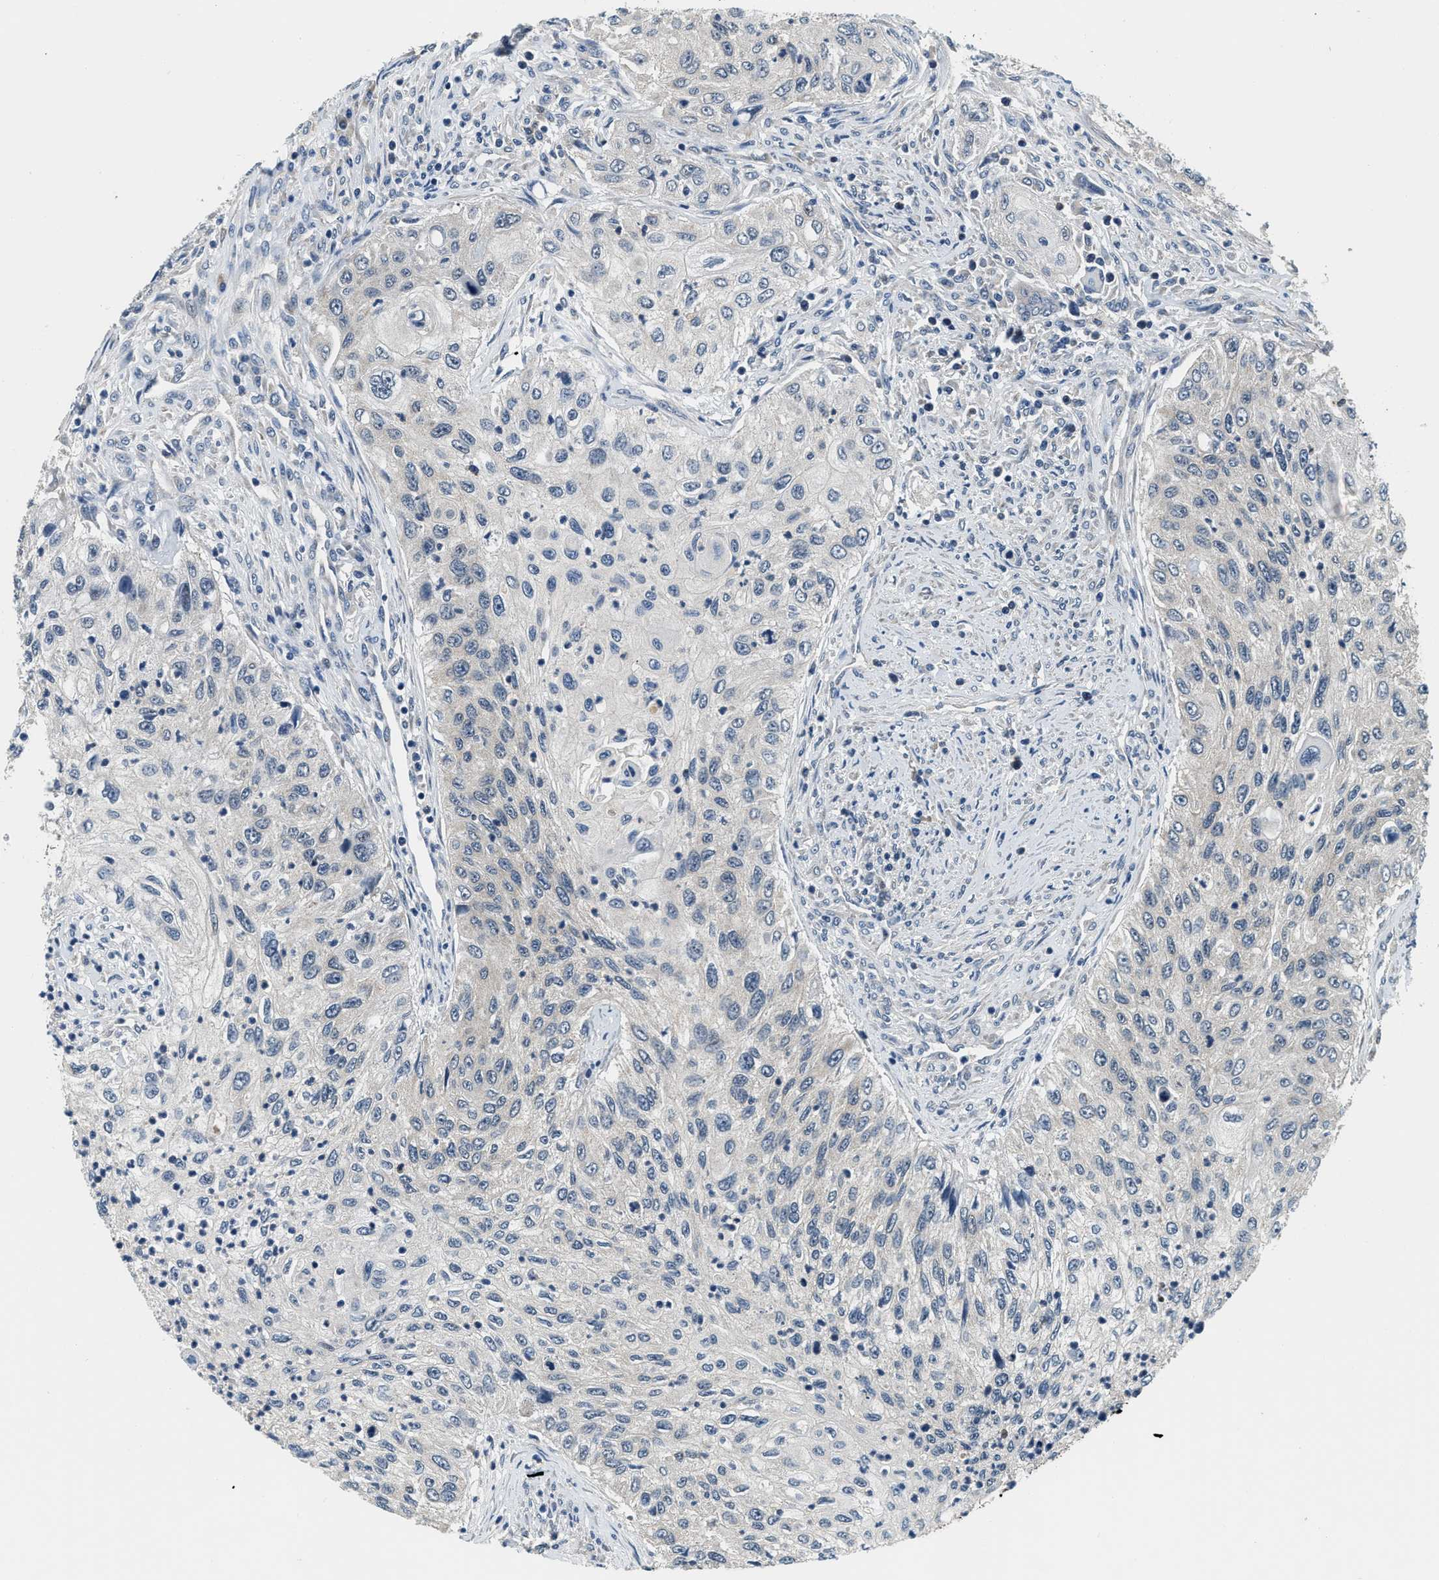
{"staining": {"intensity": "negative", "quantity": "none", "location": "none"}, "tissue": "urothelial cancer", "cell_type": "Tumor cells", "image_type": "cancer", "snomed": [{"axis": "morphology", "description": "Urothelial carcinoma, High grade"}, {"axis": "topography", "description": "Urinary bladder"}], "caption": "IHC of urothelial cancer exhibits no positivity in tumor cells.", "gene": "YAE1", "patient": {"sex": "female", "age": 60}}